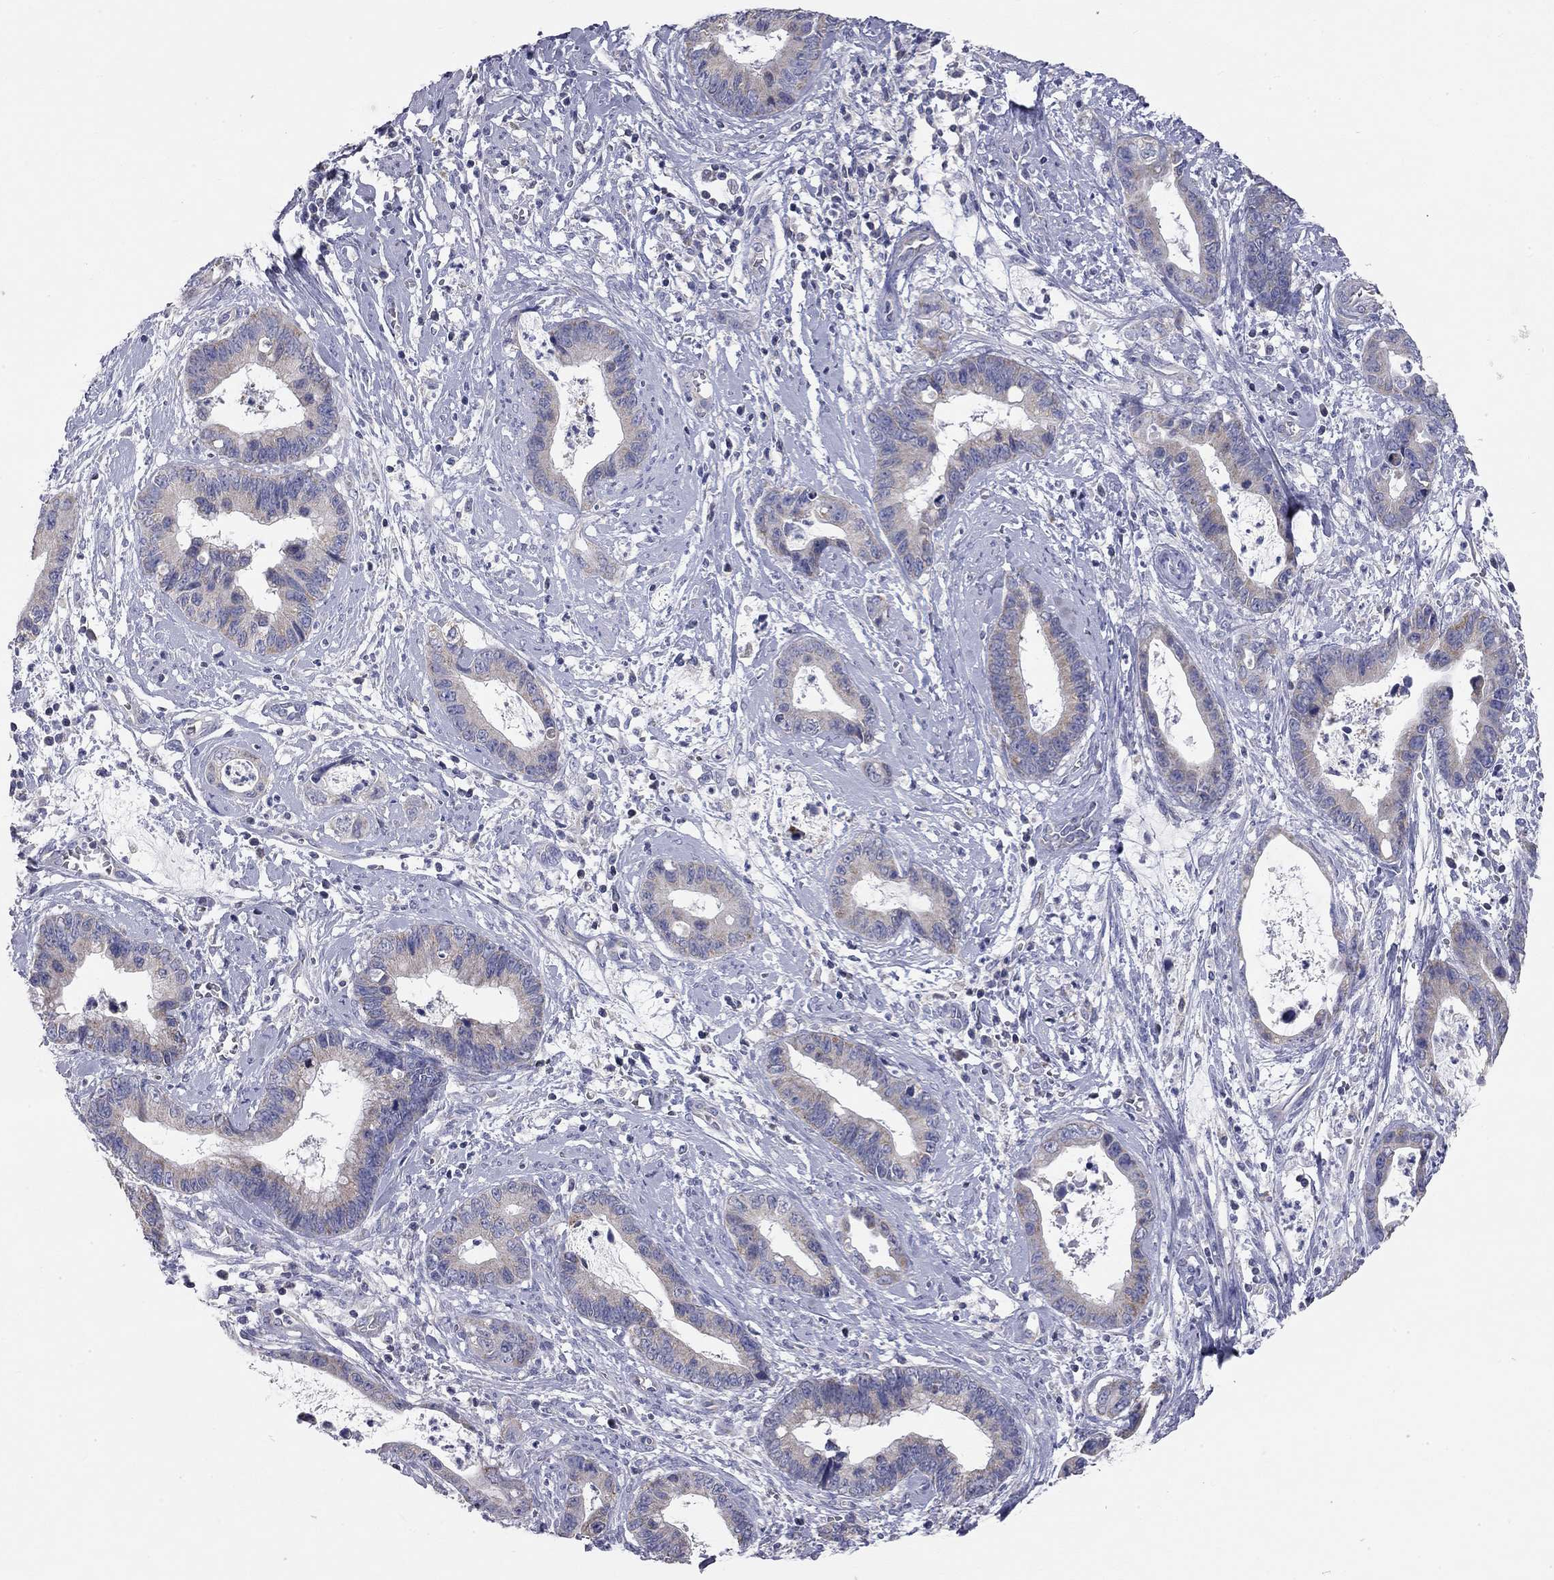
{"staining": {"intensity": "weak", "quantity": "<25%", "location": "cytoplasmic/membranous"}, "tissue": "cervical cancer", "cell_type": "Tumor cells", "image_type": "cancer", "snomed": [{"axis": "morphology", "description": "Adenocarcinoma, NOS"}, {"axis": "topography", "description": "Cervix"}], "caption": "Immunohistochemistry photomicrograph of neoplastic tissue: human cervical cancer (adenocarcinoma) stained with DAB shows no significant protein expression in tumor cells.", "gene": "CFAP161", "patient": {"sex": "female", "age": 44}}